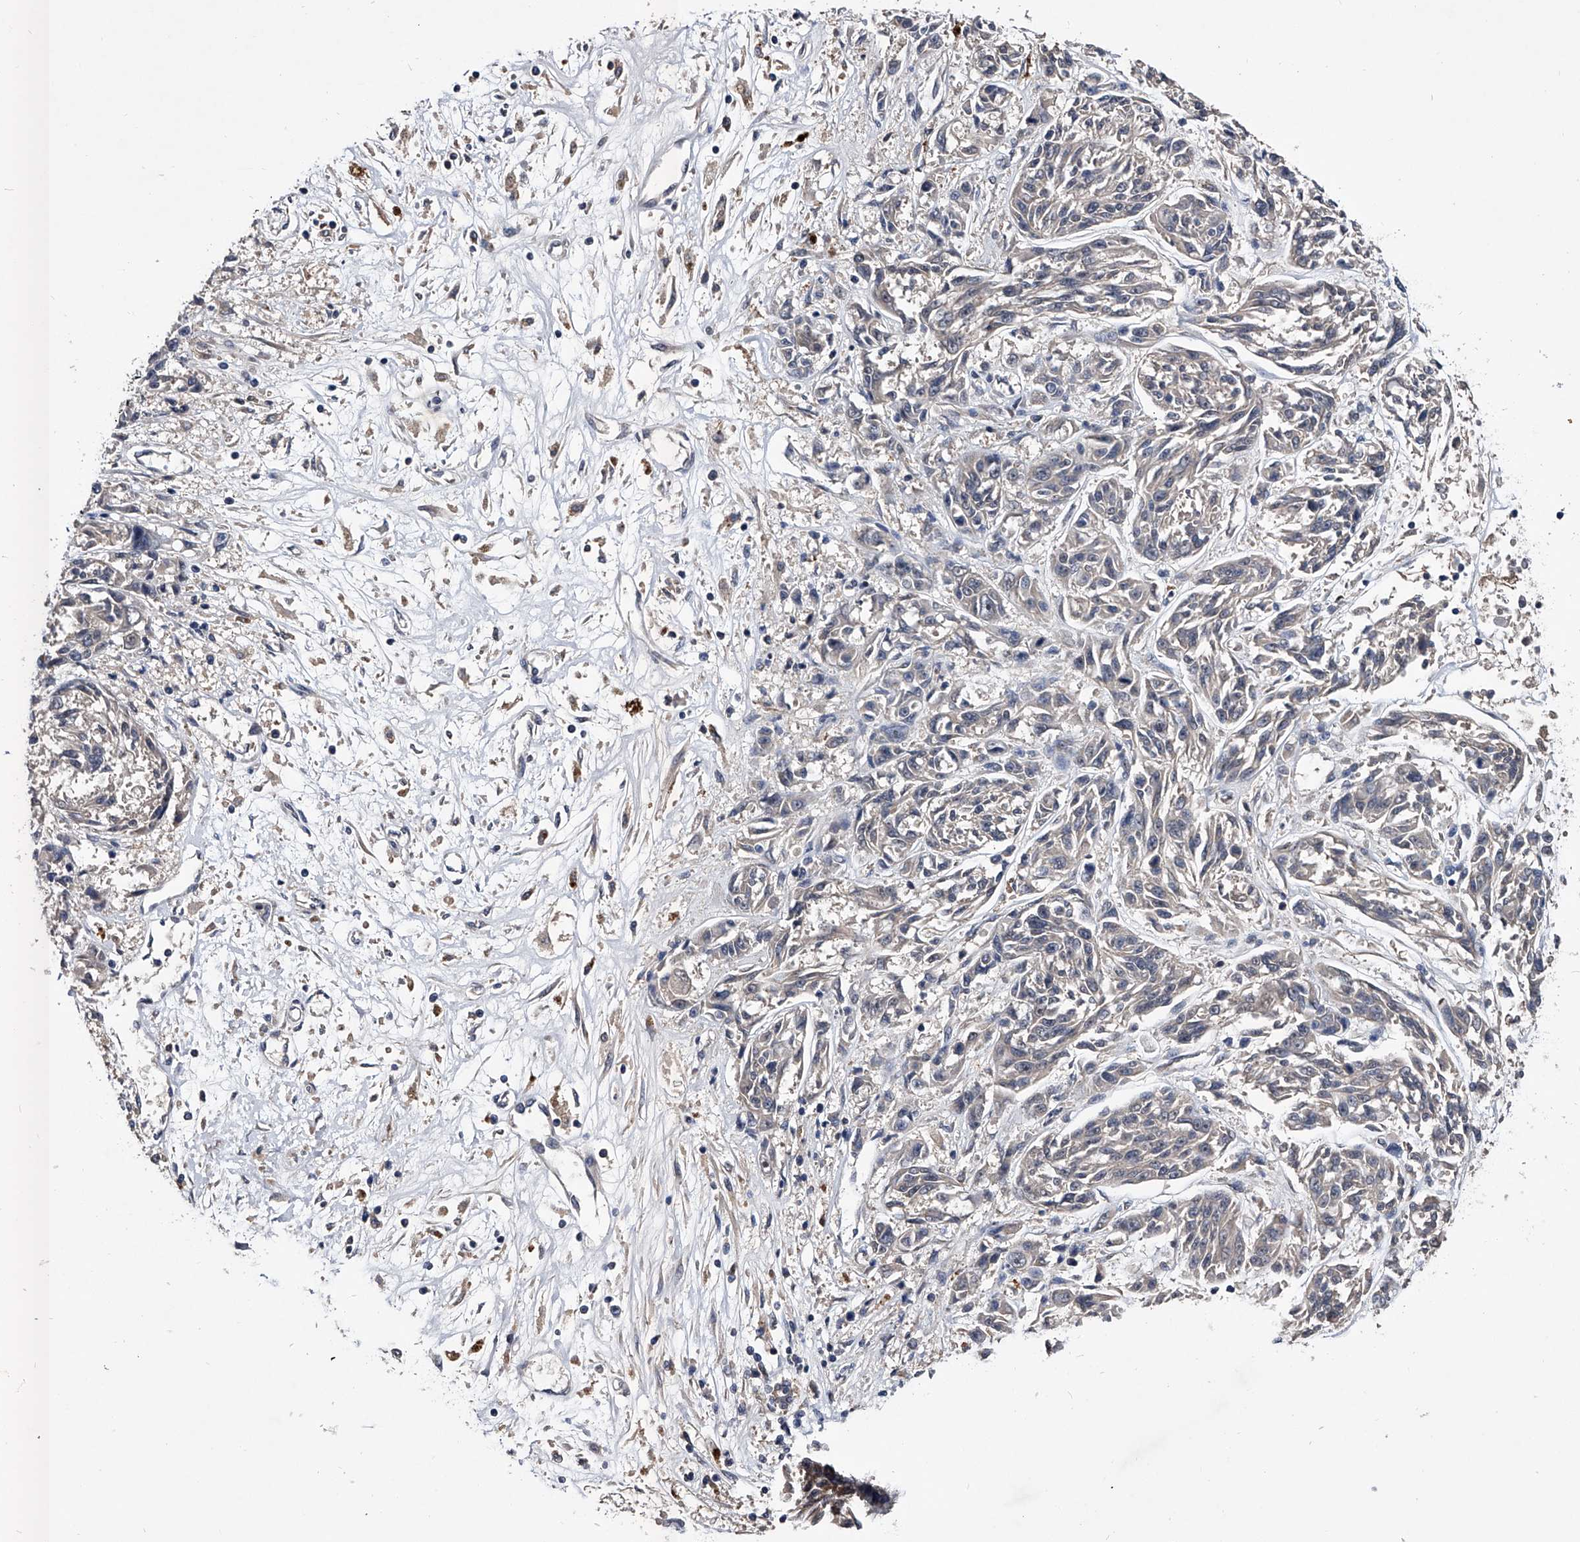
{"staining": {"intensity": "negative", "quantity": "none", "location": "none"}, "tissue": "melanoma", "cell_type": "Tumor cells", "image_type": "cancer", "snomed": [{"axis": "morphology", "description": "Malignant melanoma, NOS"}, {"axis": "topography", "description": "Skin"}], "caption": "This photomicrograph is of malignant melanoma stained with immunohistochemistry (IHC) to label a protein in brown with the nuclei are counter-stained blue. There is no positivity in tumor cells.", "gene": "ZNF30", "patient": {"sex": "male", "age": 53}}